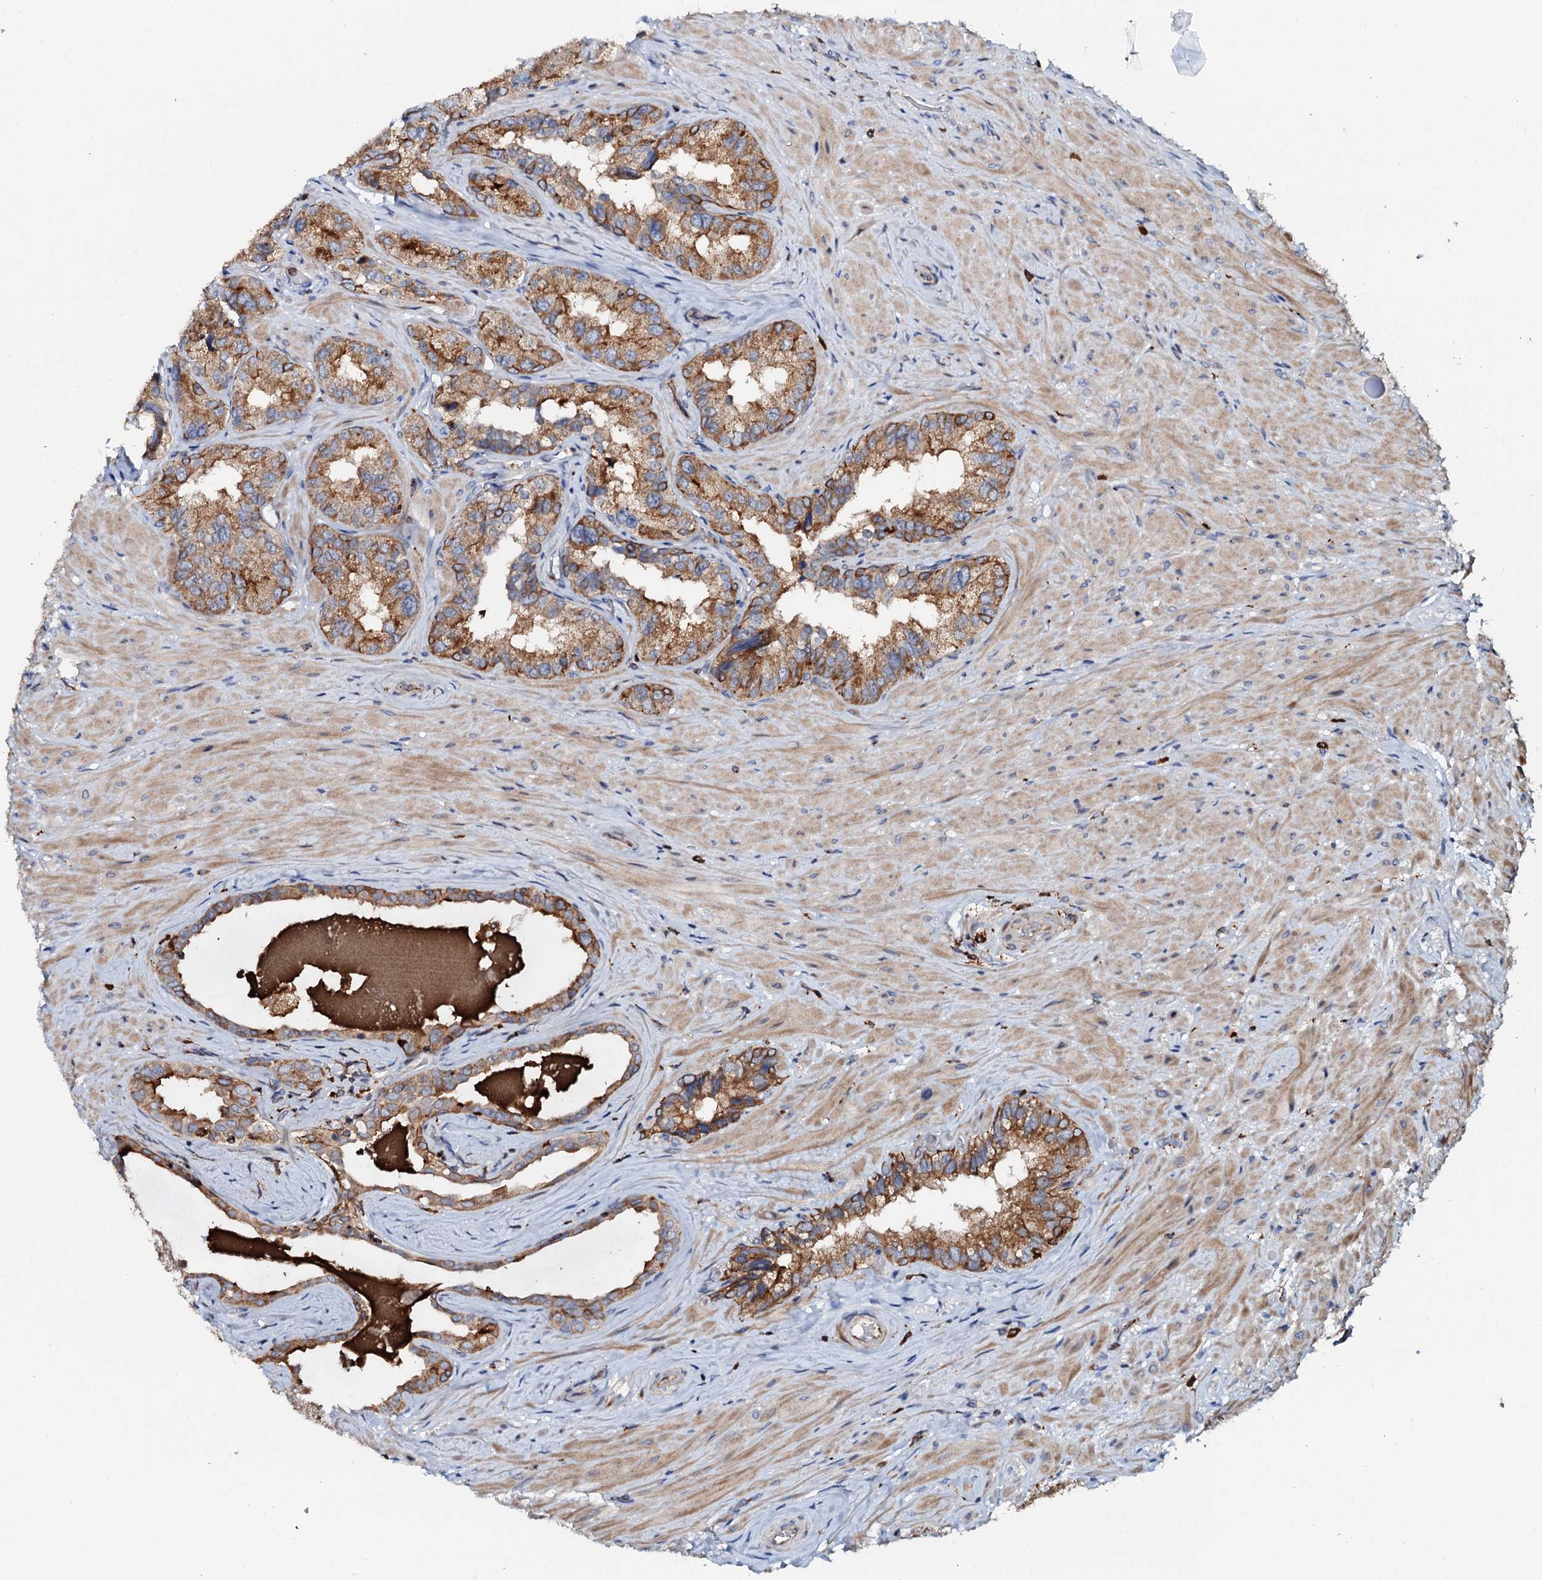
{"staining": {"intensity": "strong", "quantity": ">75%", "location": "cytoplasmic/membranous"}, "tissue": "seminal vesicle", "cell_type": "Glandular cells", "image_type": "normal", "snomed": [{"axis": "morphology", "description": "Normal tissue, NOS"}, {"axis": "topography", "description": "Seminal veicle"}, {"axis": "topography", "description": "Peripheral nerve tissue"}], "caption": "Immunohistochemical staining of normal seminal vesicle displays high levels of strong cytoplasmic/membranous staining in approximately >75% of glandular cells. The staining was performed using DAB to visualize the protein expression in brown, while the nuclei were stained in blue with hematoxylin (Magnification: 20x).", "gene": "VAMP8", "patient": {"sex": "male", "age": 67}}